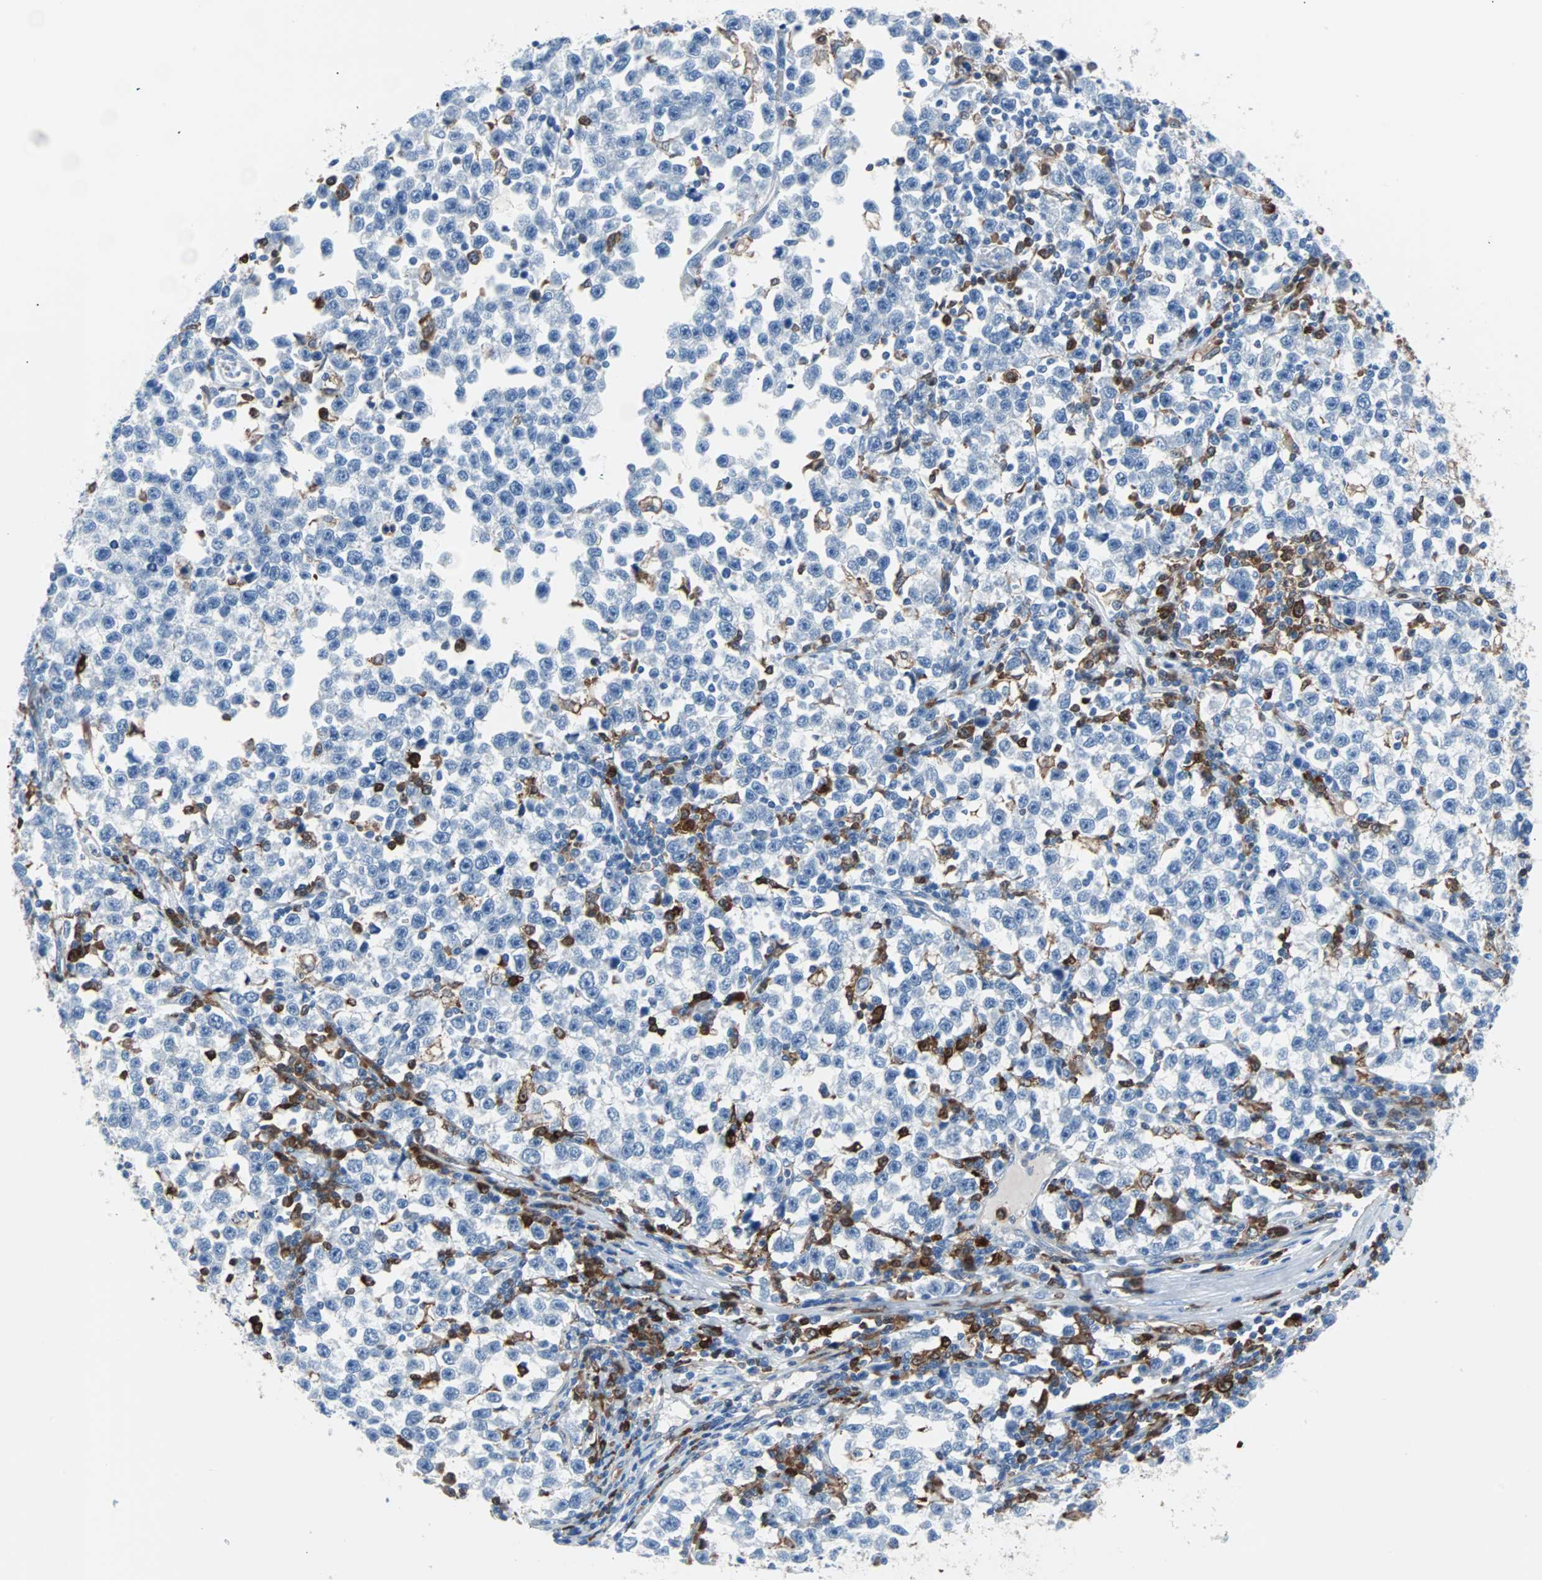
{"staining": {"intensity": "negative", "quantity": "none", "location": "none"}, "tissue": "testis cancer", "cell_type": "Tumor cells", "image_type": "cancer", "snomed": [{"axis": "morphology", "description": "Seminoma, NOS"}, {"axis": "topography", "description": "Testis"}], "caption": "Testis seminoma stained for a protein using immunohistochemistry (IHC) shows no staining tumor cells.", "gene": "SYK", "patient": {"sex": "male", "age": 43}}